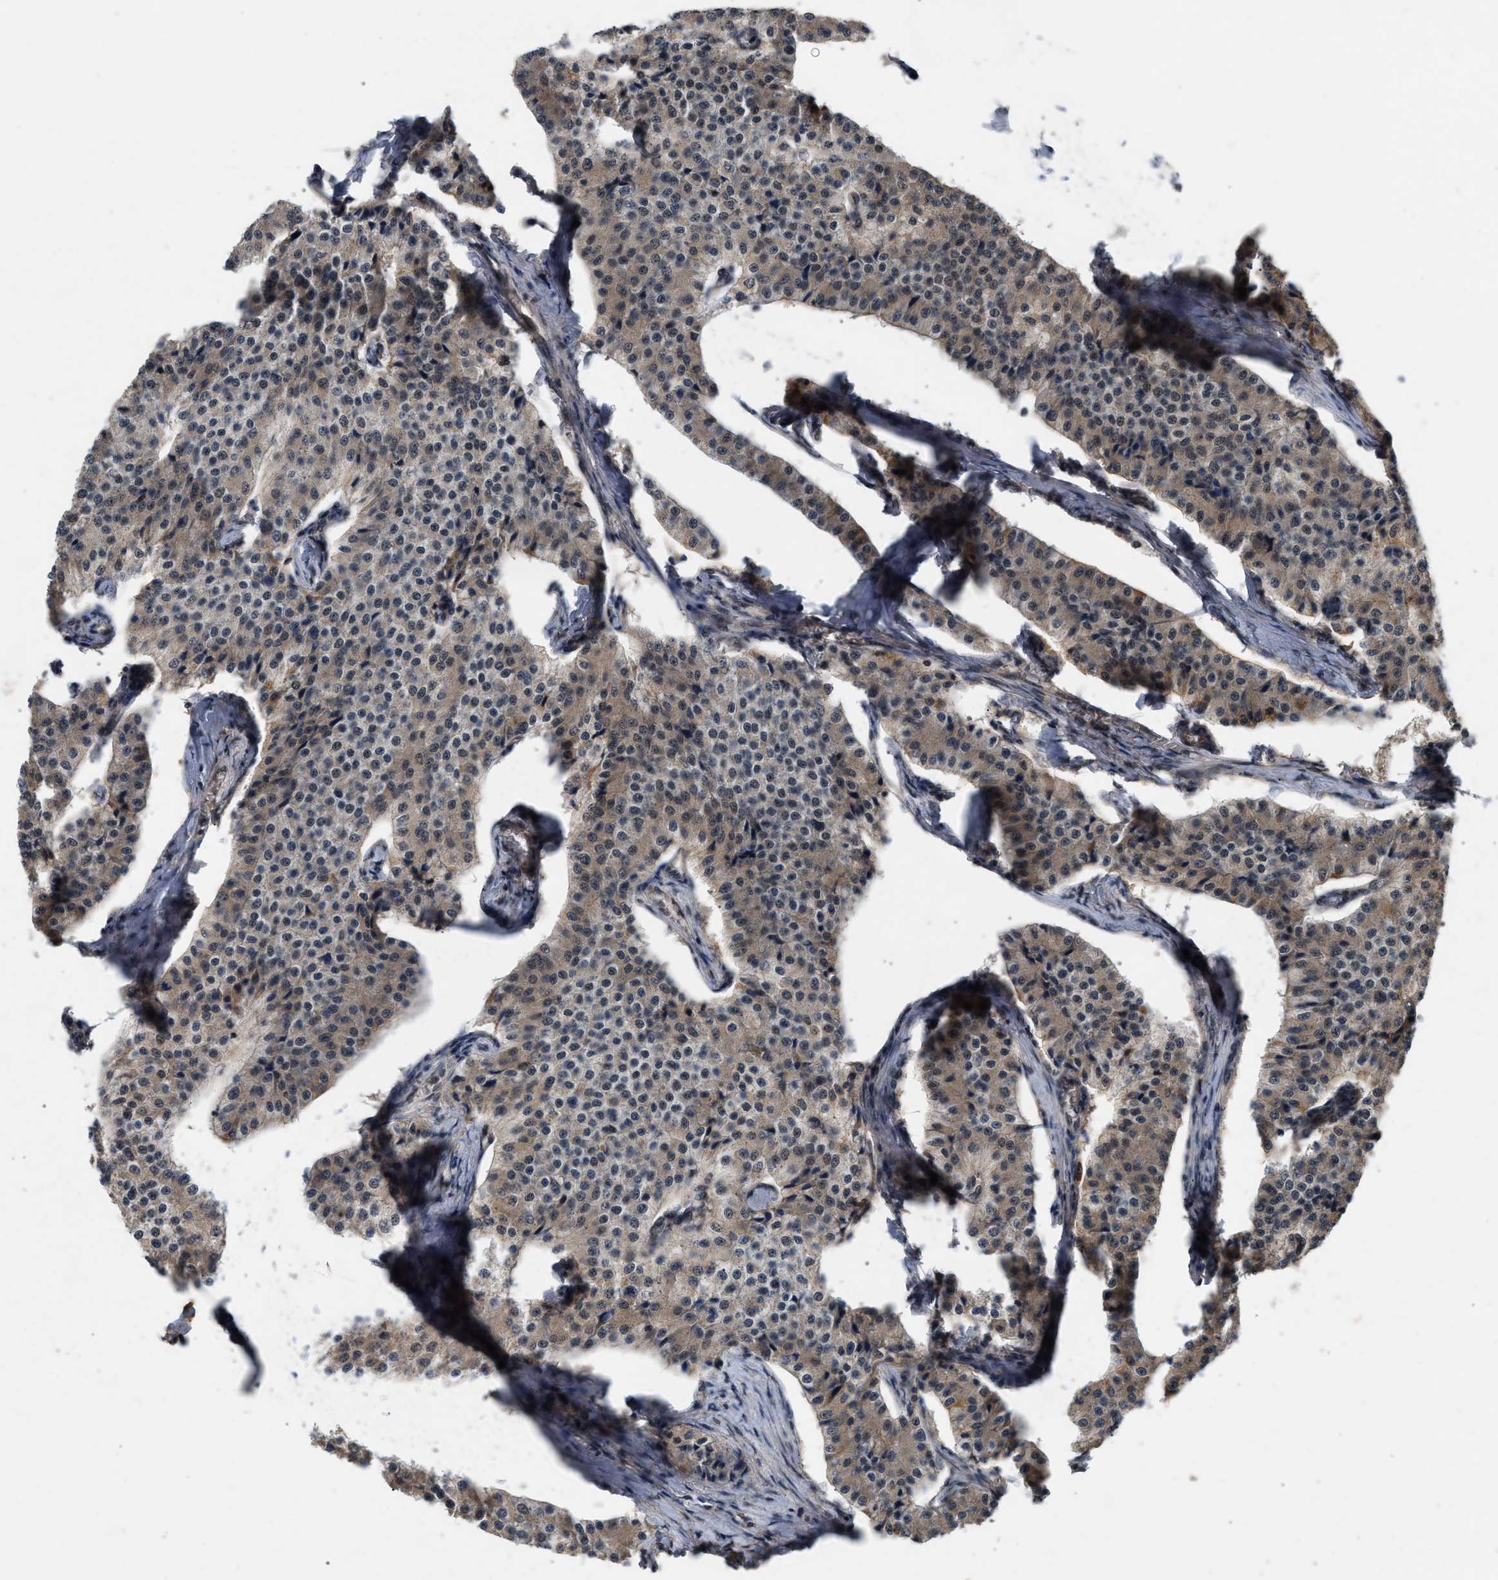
{"staining": {"intensity": "weak", "quantity": "25%-75%", "location": "cytoplasmic/membranous"}, "tissue": "carcinoid", "cell_type": "Tumor cells", "image_type": "cancer", "snomed": [{"axis": "morphology", "description": "Carcinoid, malignant, NOS"}, {"axis": "topography", "description": "Colon"}], "caption": "Brown immunohistochemical staining in malignant carcinoid reveals weak cytoplasmic/membranous staining in approximately 25%-75% of tumor cells. (IHC, brightfield microscopy, high magnification).", "gene": "RUSC2", "patient": {"sex": "female", "age": 52}}